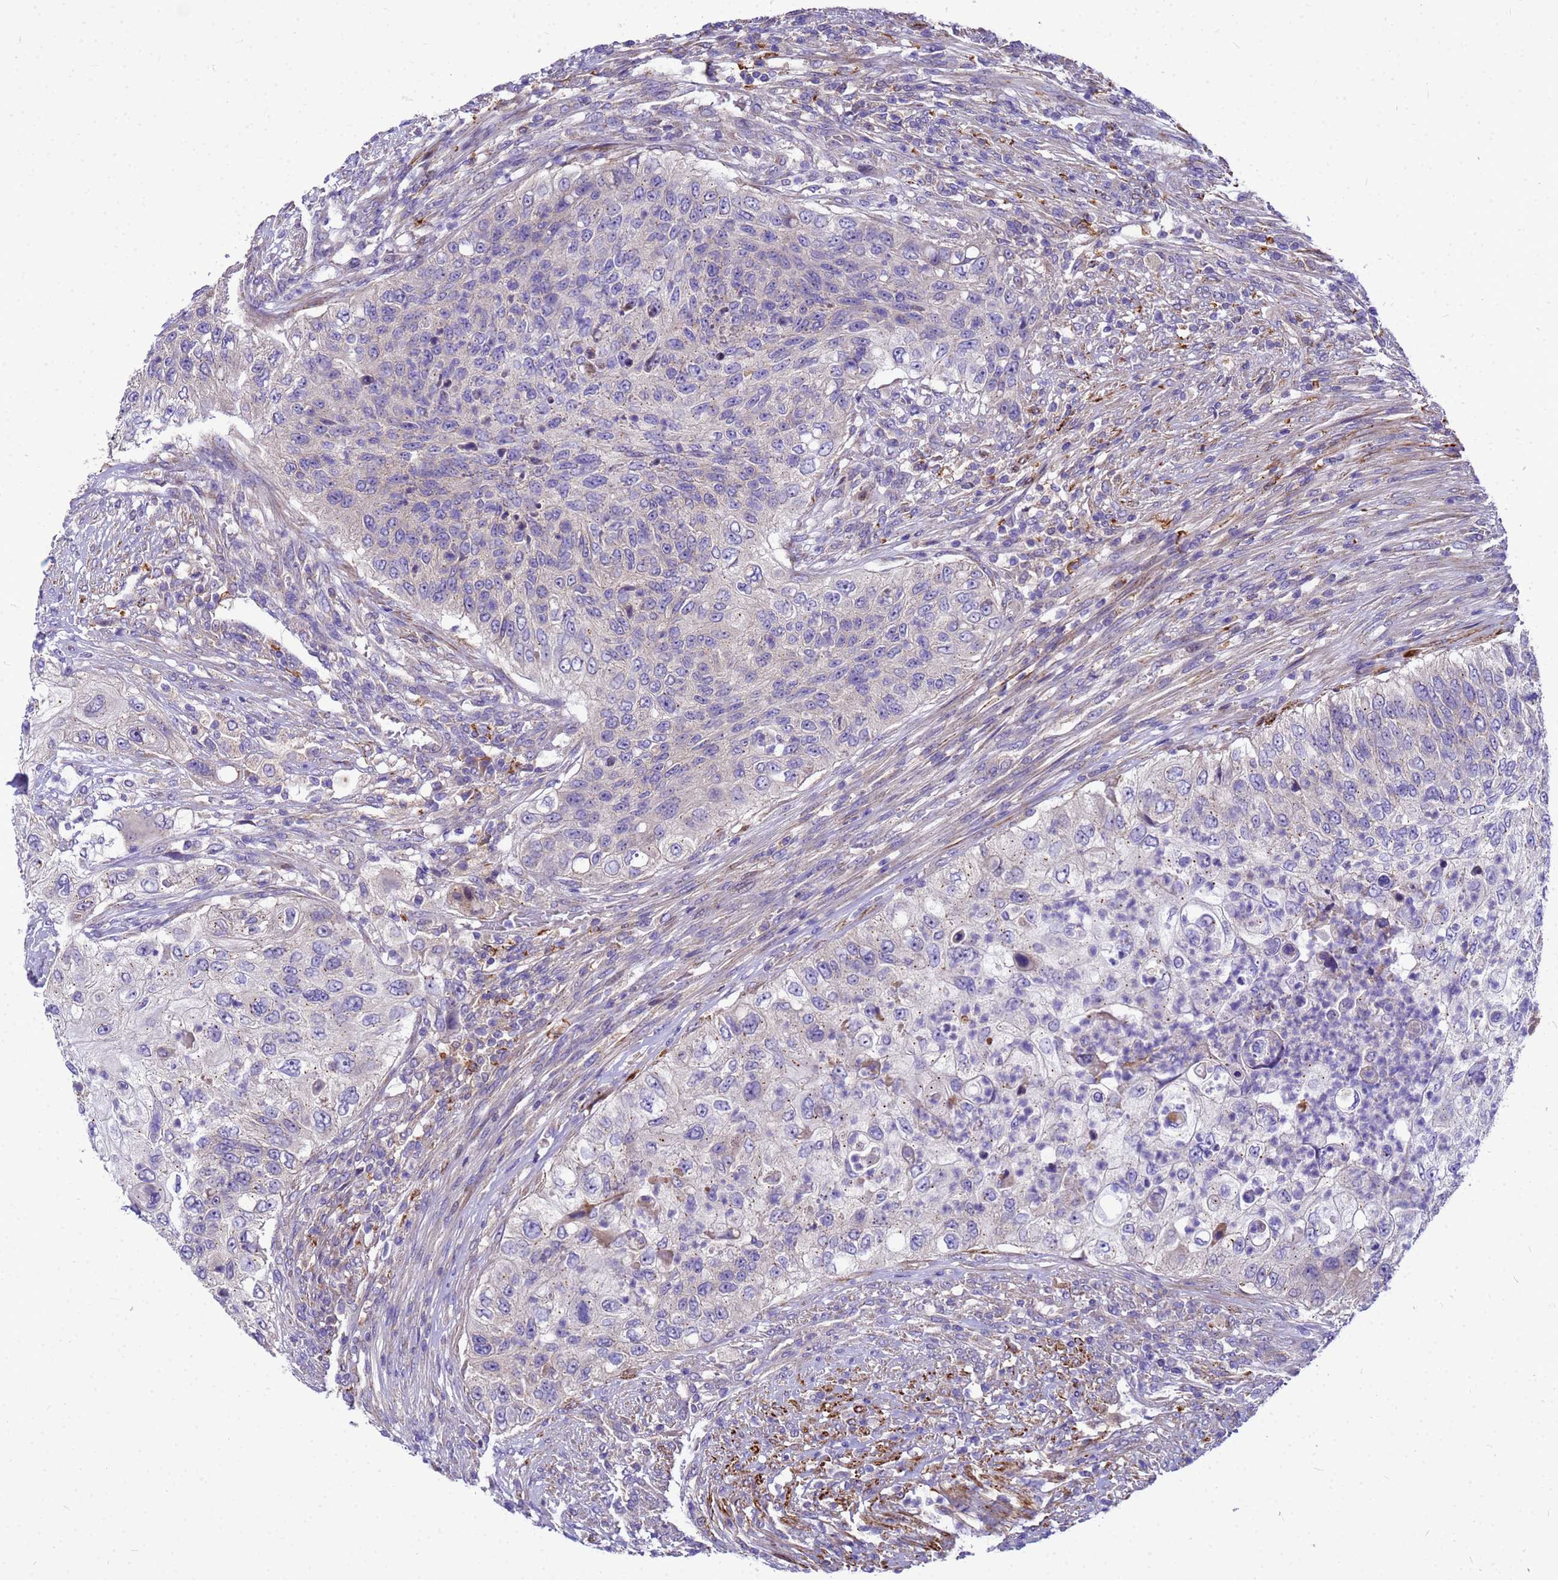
{"staining": {"intensity": "negative", "quantity": "none", "location": "none"}, "tissue": "urothelial cancer", "cell_type": "Tumor cells", "image_type": "cancer", "snomed": [{"axis": "morphology", "description": "Urothelial carcinoma, High grade"}, {"axis": "topography", "description": "Urinary bladder"}], "caption": "Urothelial carcinoma (high-grade) stained for a protein using immunohistochemistry (IHC) demonstrates no staining tumor cells.", "gene": "POP7", "patient": {"sex": "female", "age": 60}}